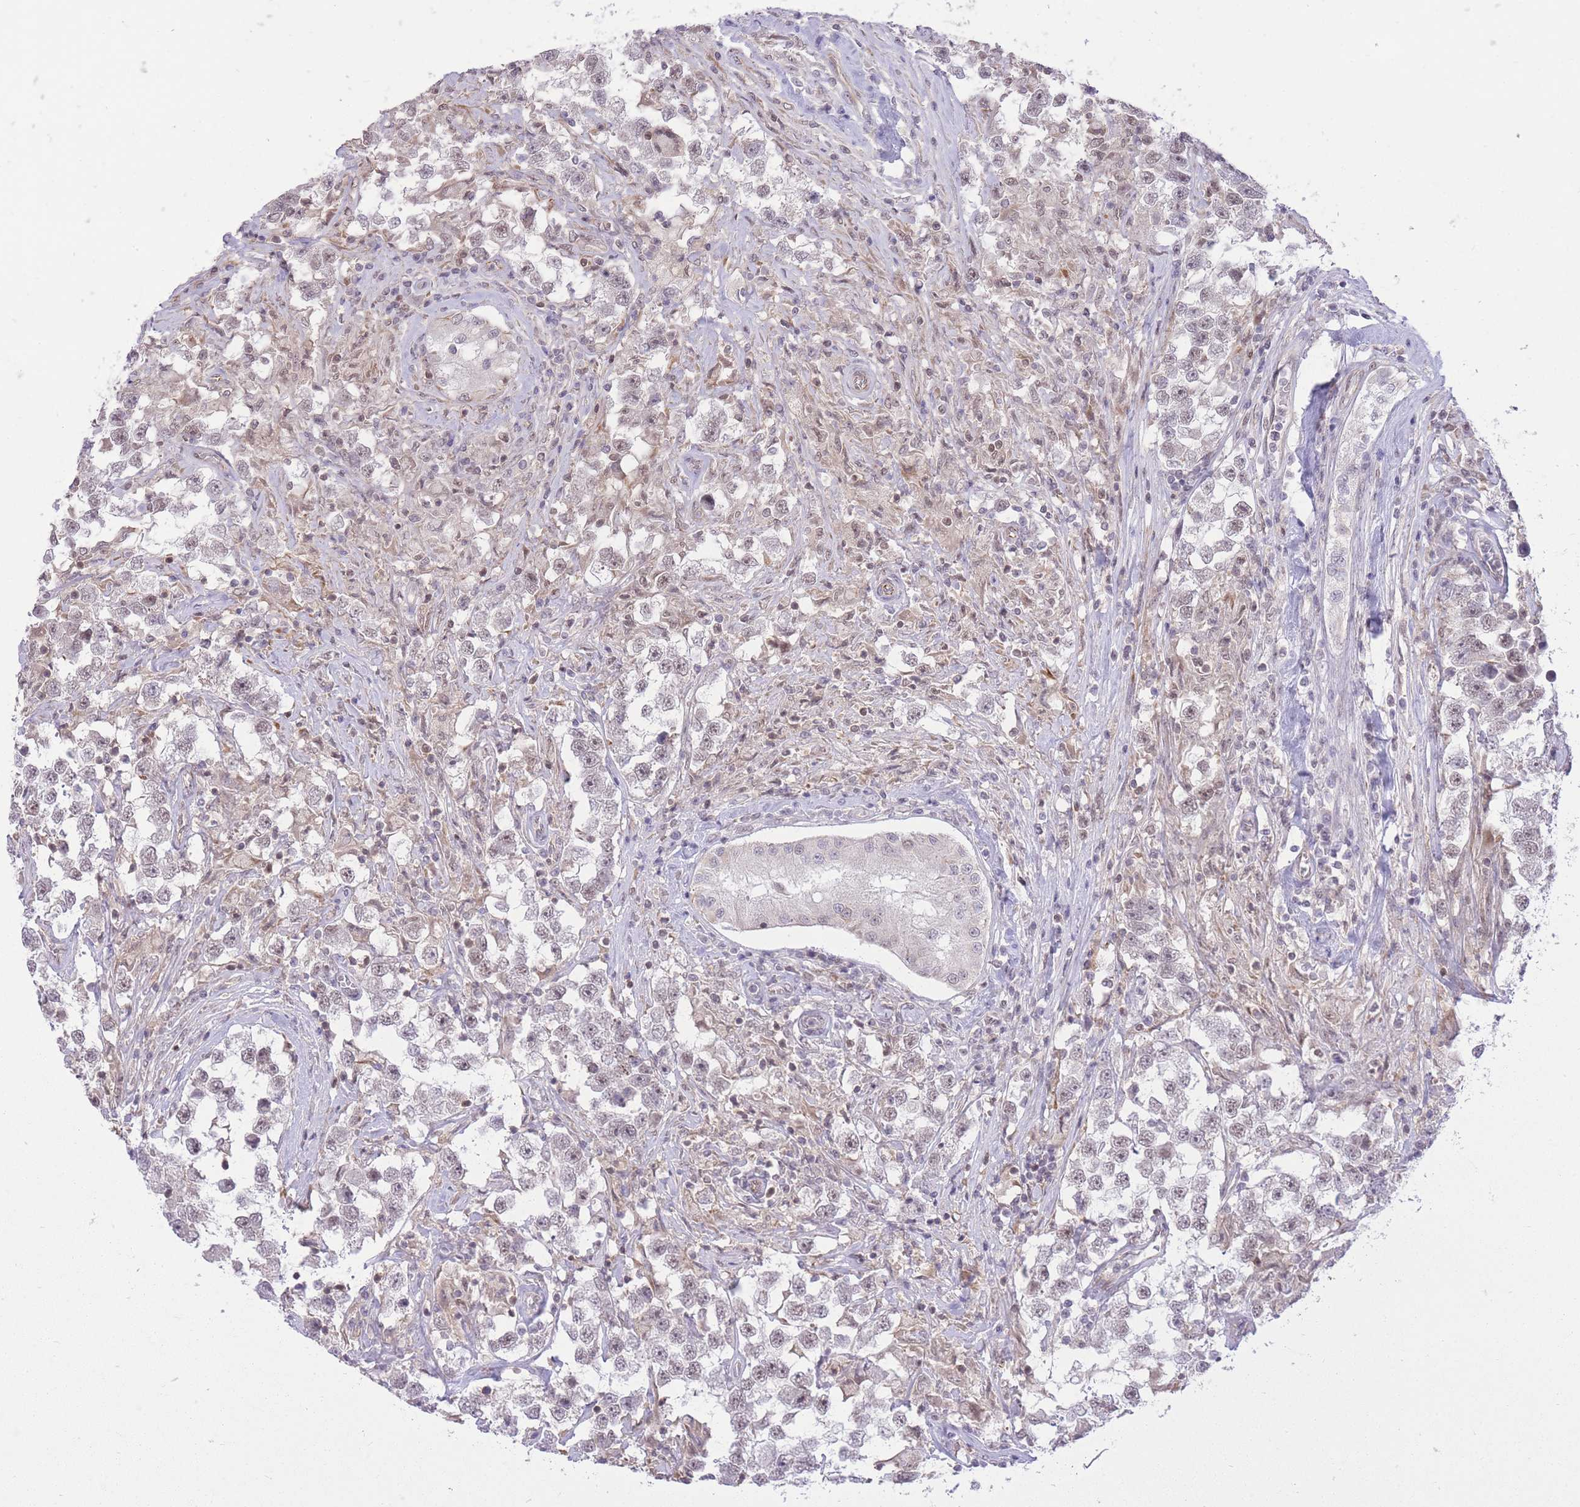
{"staining": {"intensity": "weak", "quantity": "<25%", "location": "nuclear"}, "tissue": "testis cancer", "cell_type": "Tumor cells", "image_type": "cancer", "snomed": [{"axis": "morphology", "description": "Seminoma, NOS"}, {"axis": "topography", "description": "Testis"}], "caption": "Tumor cells are negative for protein expression in human seminoma (testis). (Stains: DAB immunohistochemistry (IHC) with hematoxylin counter stain, Microscopy: brightfield microscopy at high magnification).", "gene": "ELL", "patient": {"sex": "male", "age": 46}}